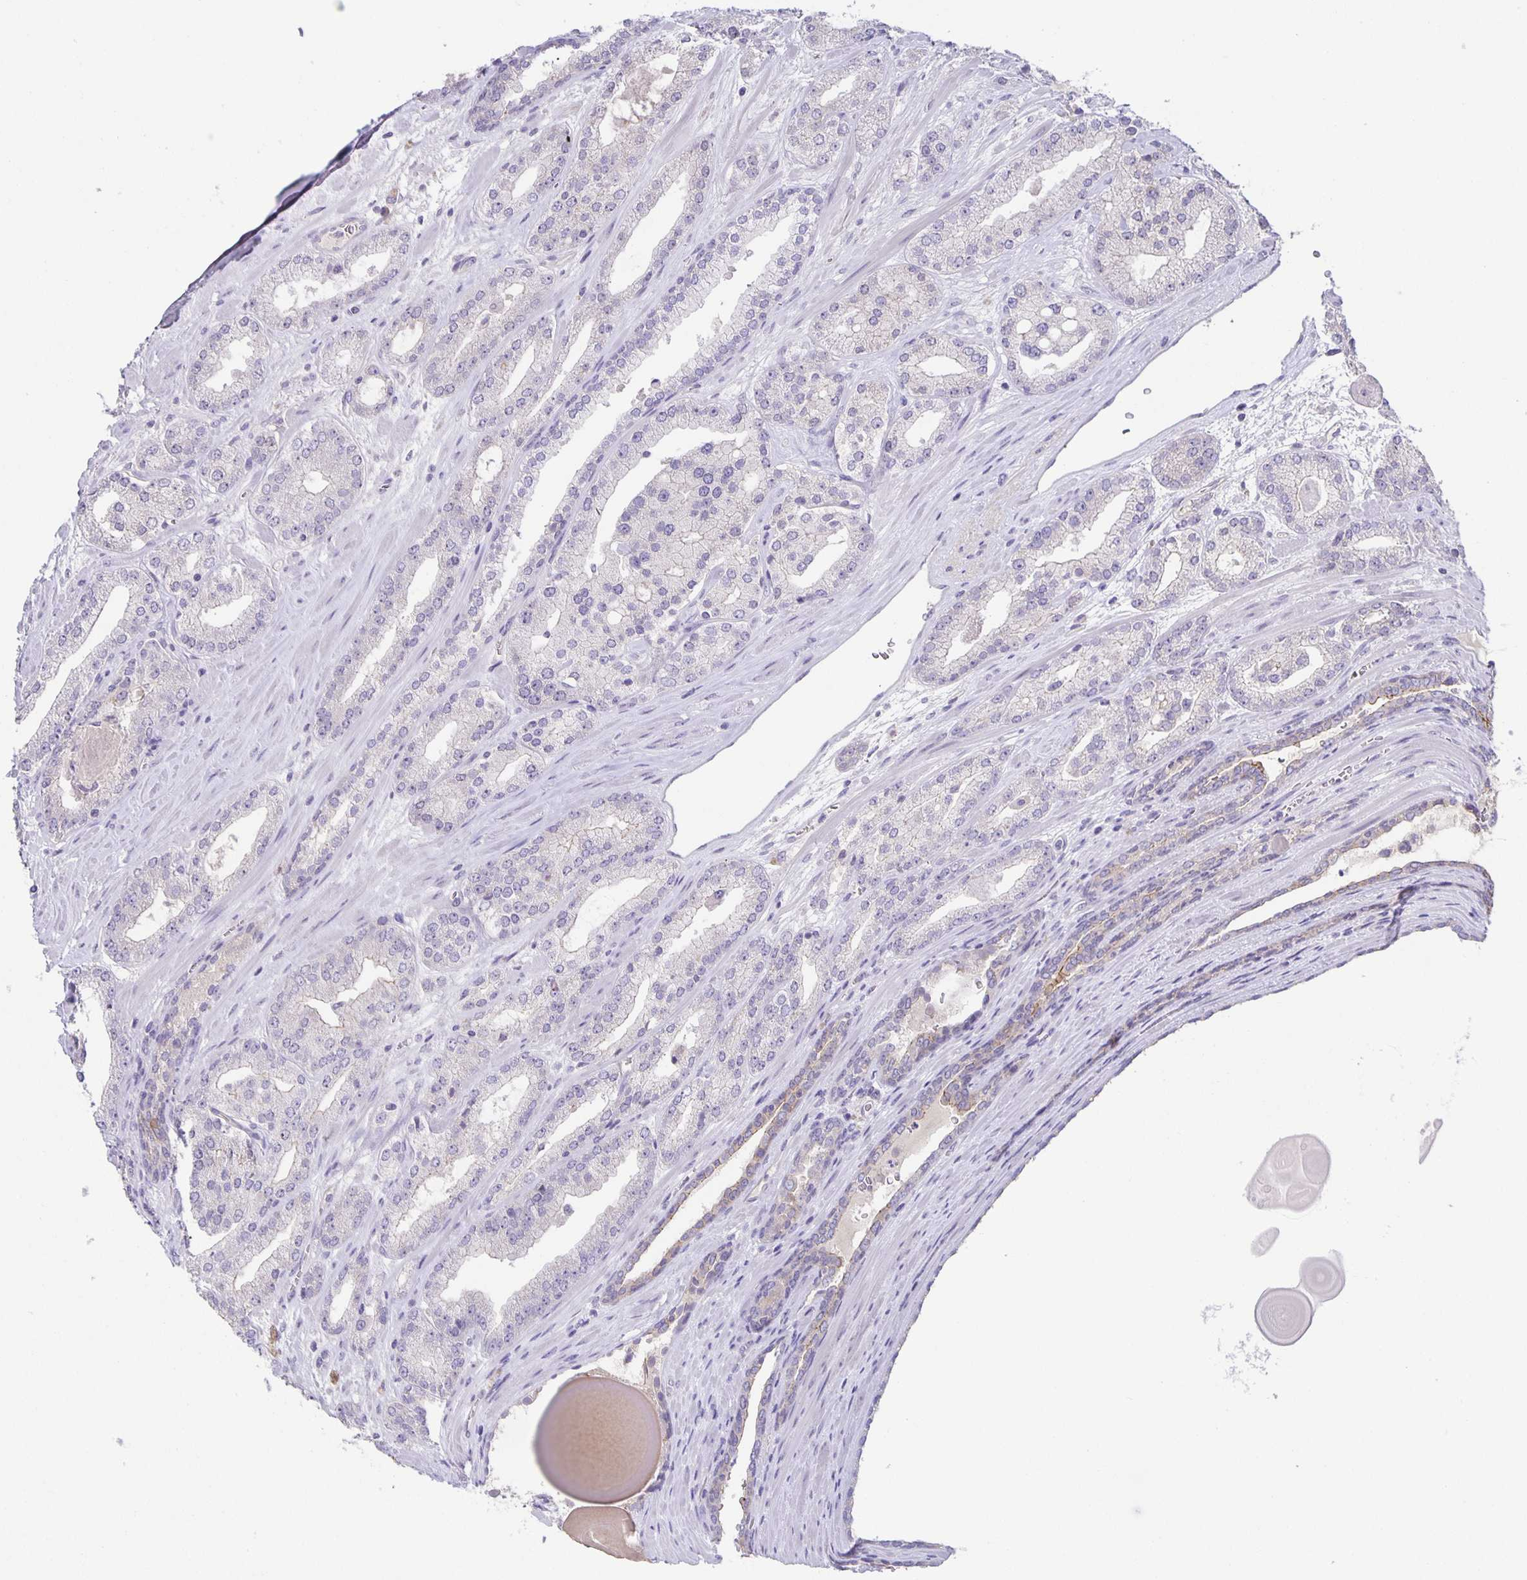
{"staining": {"intensity": "negative", "quantity": "none", "location": "none"}, "tissue": "prostate cancer", "cell_type": "Tumor cells", "image_type": "cancer", "snomed": [{"axis": "morphology", "description": "Adenocarcinoma, High grade"}, {"axis": "topography", "description": "Prostate"}], "caption": "DAB immunohistochemical staining of prostate cancer displays no significant expression in tumor cells.", "gene": "PTPN3", "patient": {"sex": "male", "age": 64}}